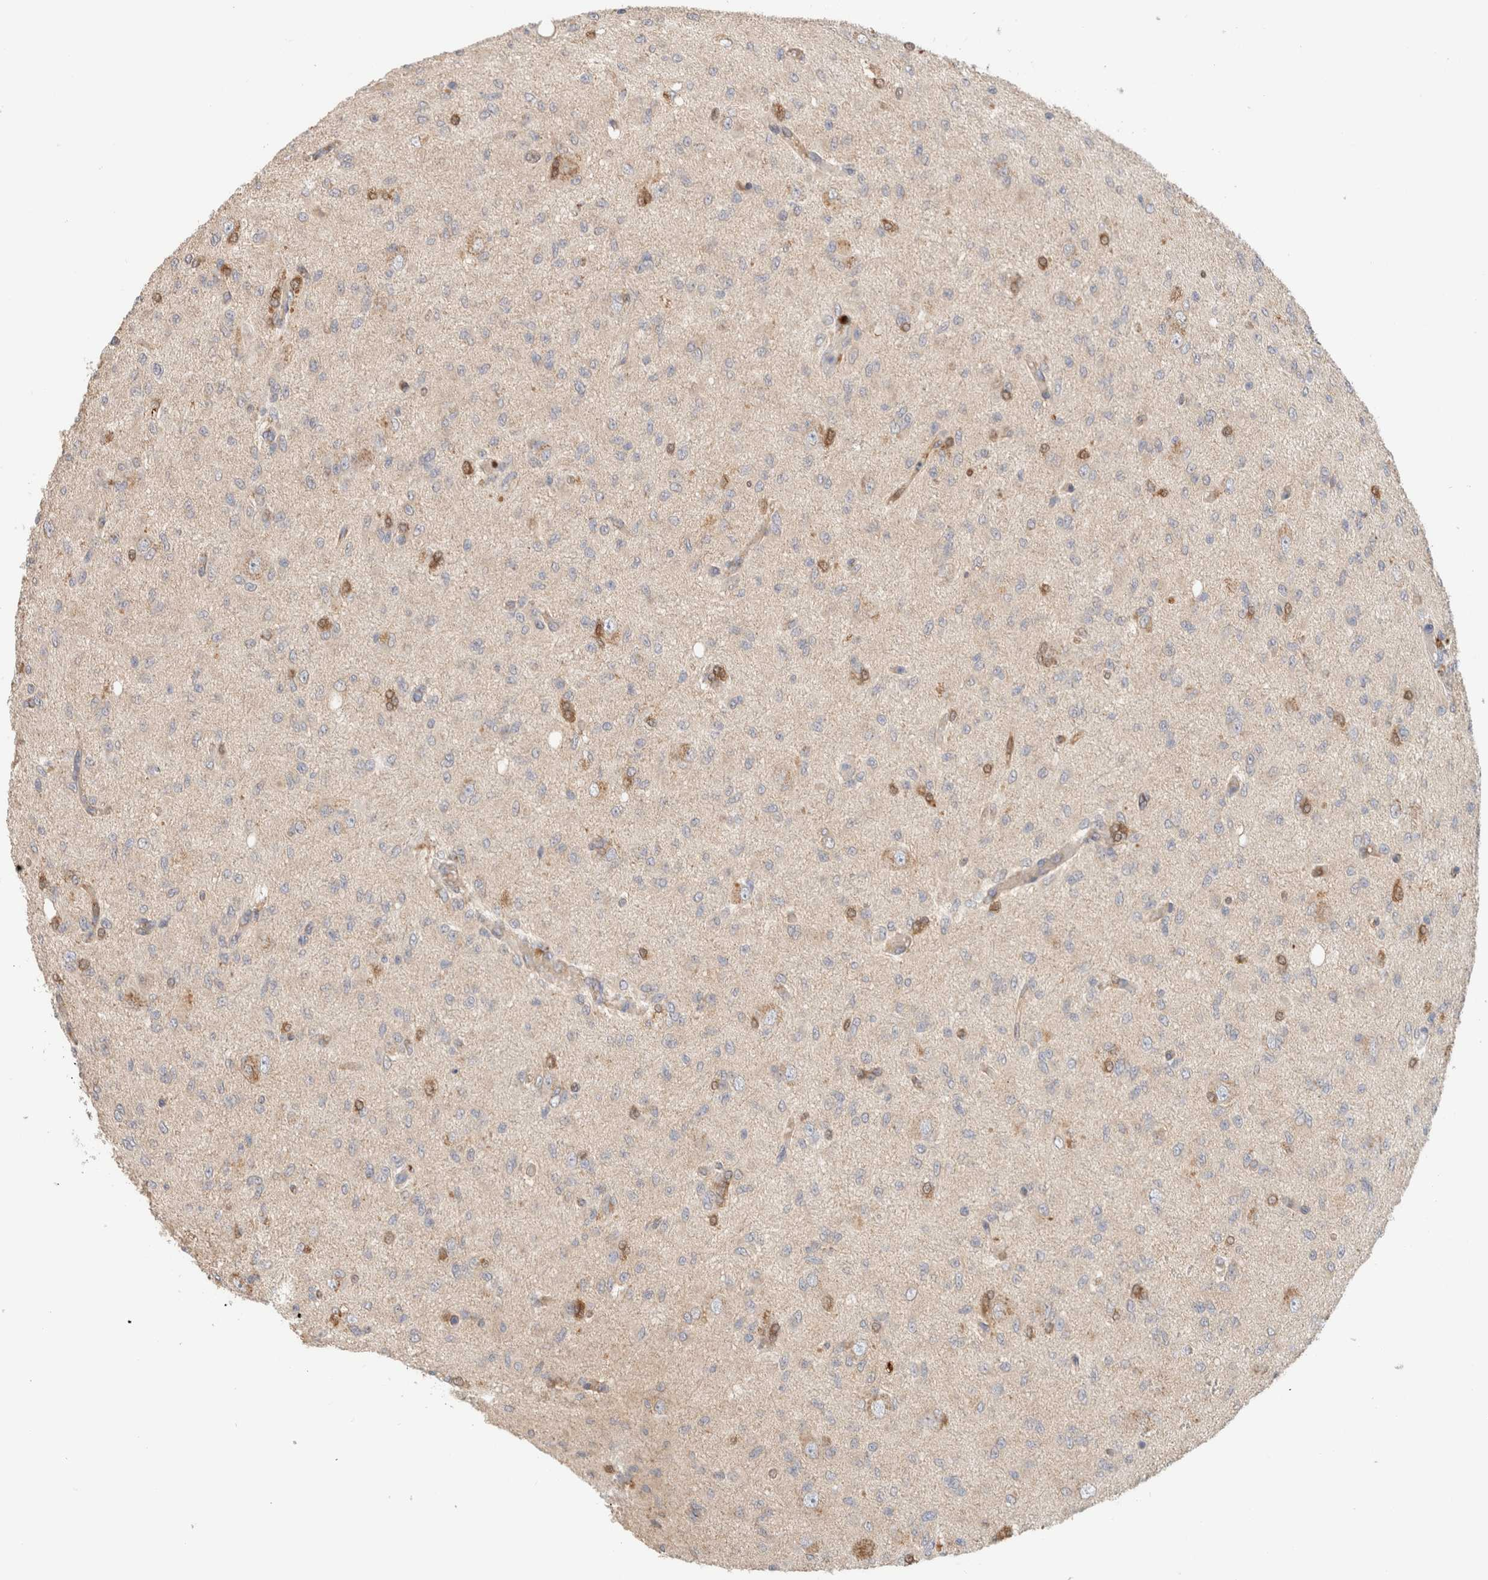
{"staining": {"intensity": "moderate", "quantity": "<25%", "location": "cytoplasmic/membranous"}, "tissue": "glioma", "cell_type": "Tumor cells", "image_type": "cancer", "snomed": [{"axis": "morphology", "description": "Glioma, malignant, High grade"}, {"axis": "topography", "description": "Brain"}], "caption": "Immunohistochemical staining of glioma shows low levels of moderate cytoplasmic/membranous protein staining in approximately <25% of tumor cells. The staining was performed using DAB (3,3'-diaminobenzidine), with brown indicating positive protein expression. Nuclei are stained blue with hematoxylin.", "gene": "CA13", "patient": {"sex": "female", "age": 59}}